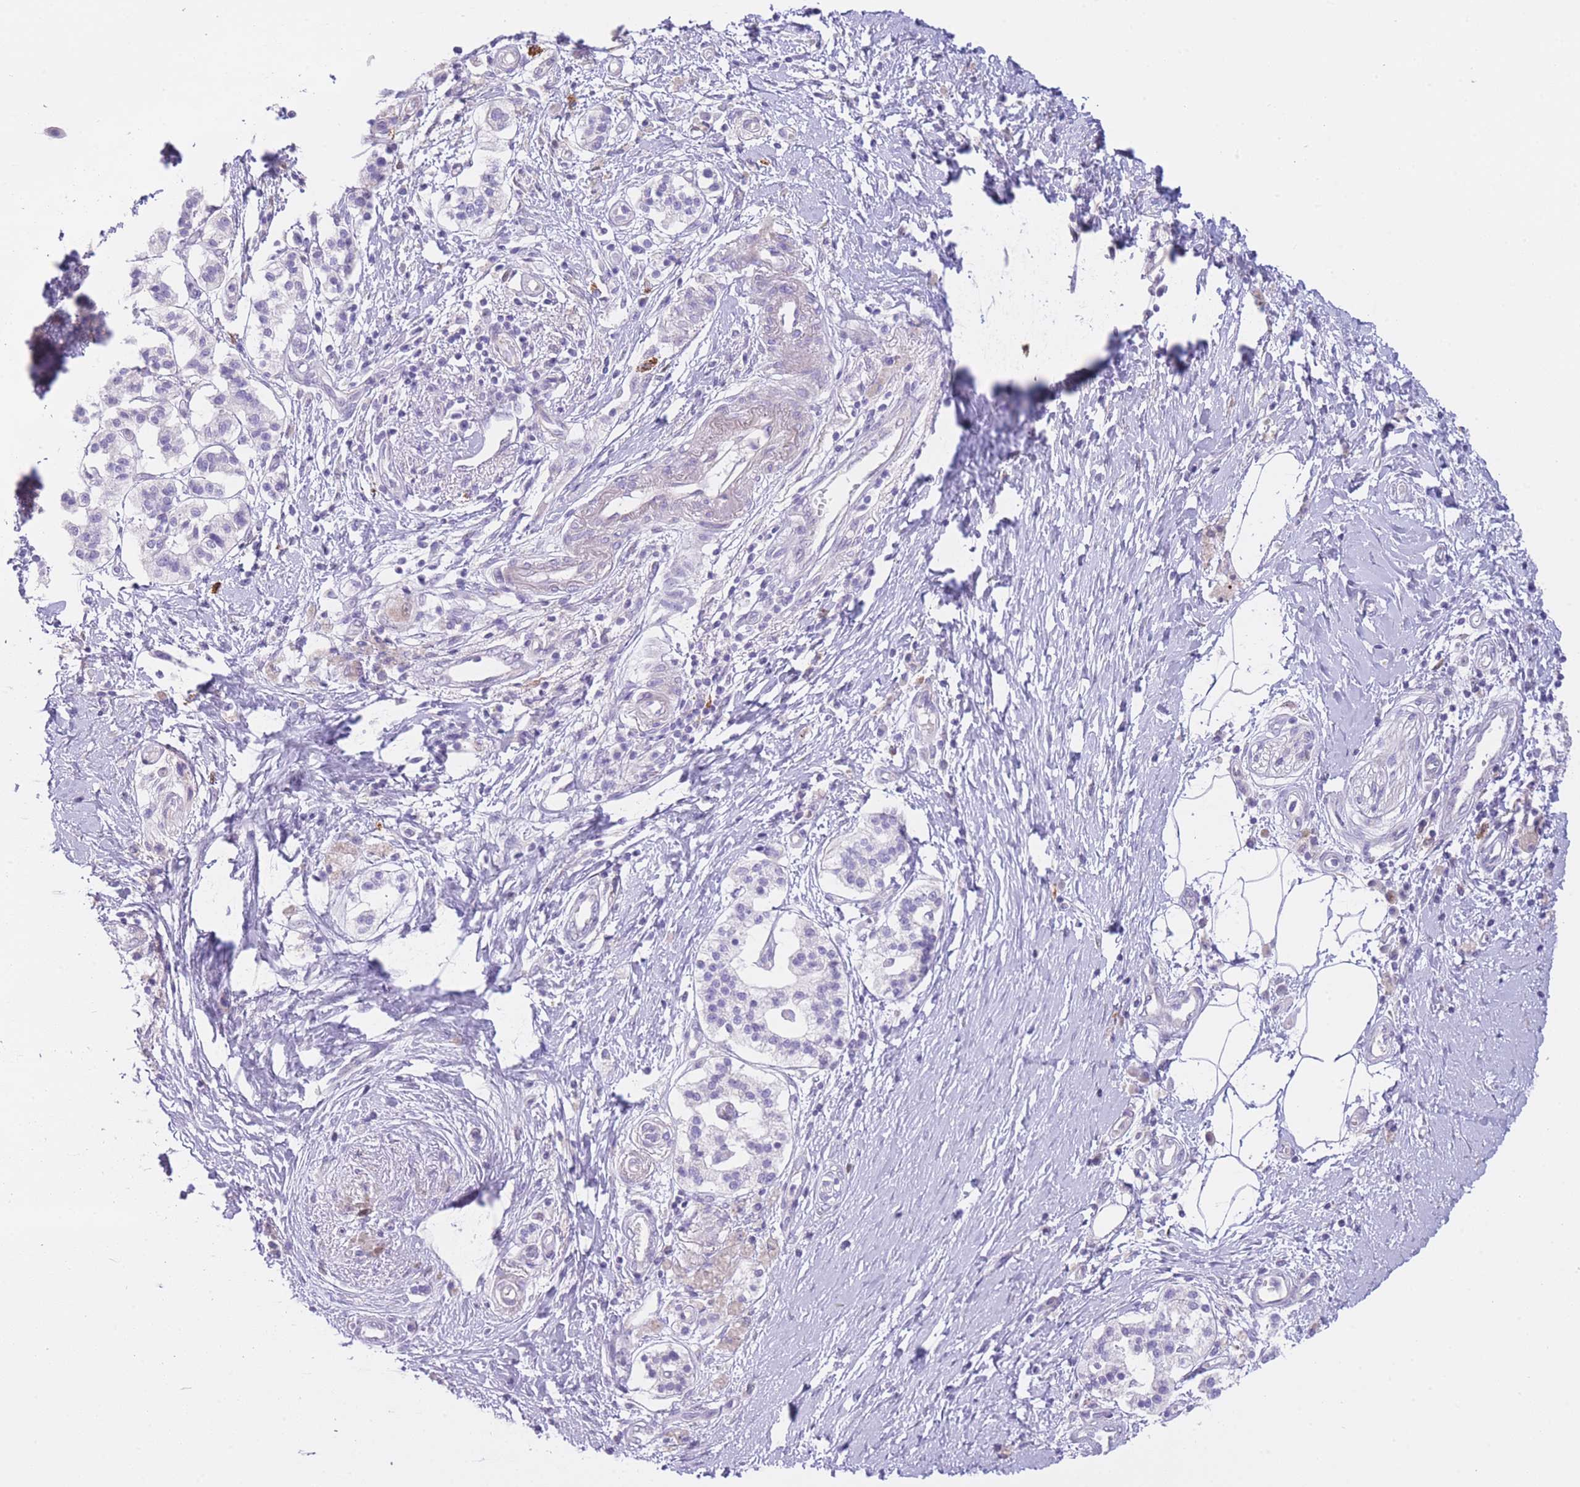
{"staining": {"intensity": "negative", "quantity": "none", "location": "none"}, "tissue": "pancreatic cancer", "cell_type": "Tumor cells", "image_type": "cancer", "snomed": [{"axis": "morphology", "description": "Adenocarcinoma, NOS"}, {"axis": "topography", "description": "Pancreas"}], "caption": "IHC of pancreatic cancer (adenocarcinoma) exhibits no staining in tumor cells. The staining was performed using DAB (3,3'-diaminobenzidine) to visualize the protein expression in brown, while the nuclei were stained in blue with hematoxylin (Magnification: 20x).", "gene": "IMPG1", "patient": {"sex": "male", "age": 68}}